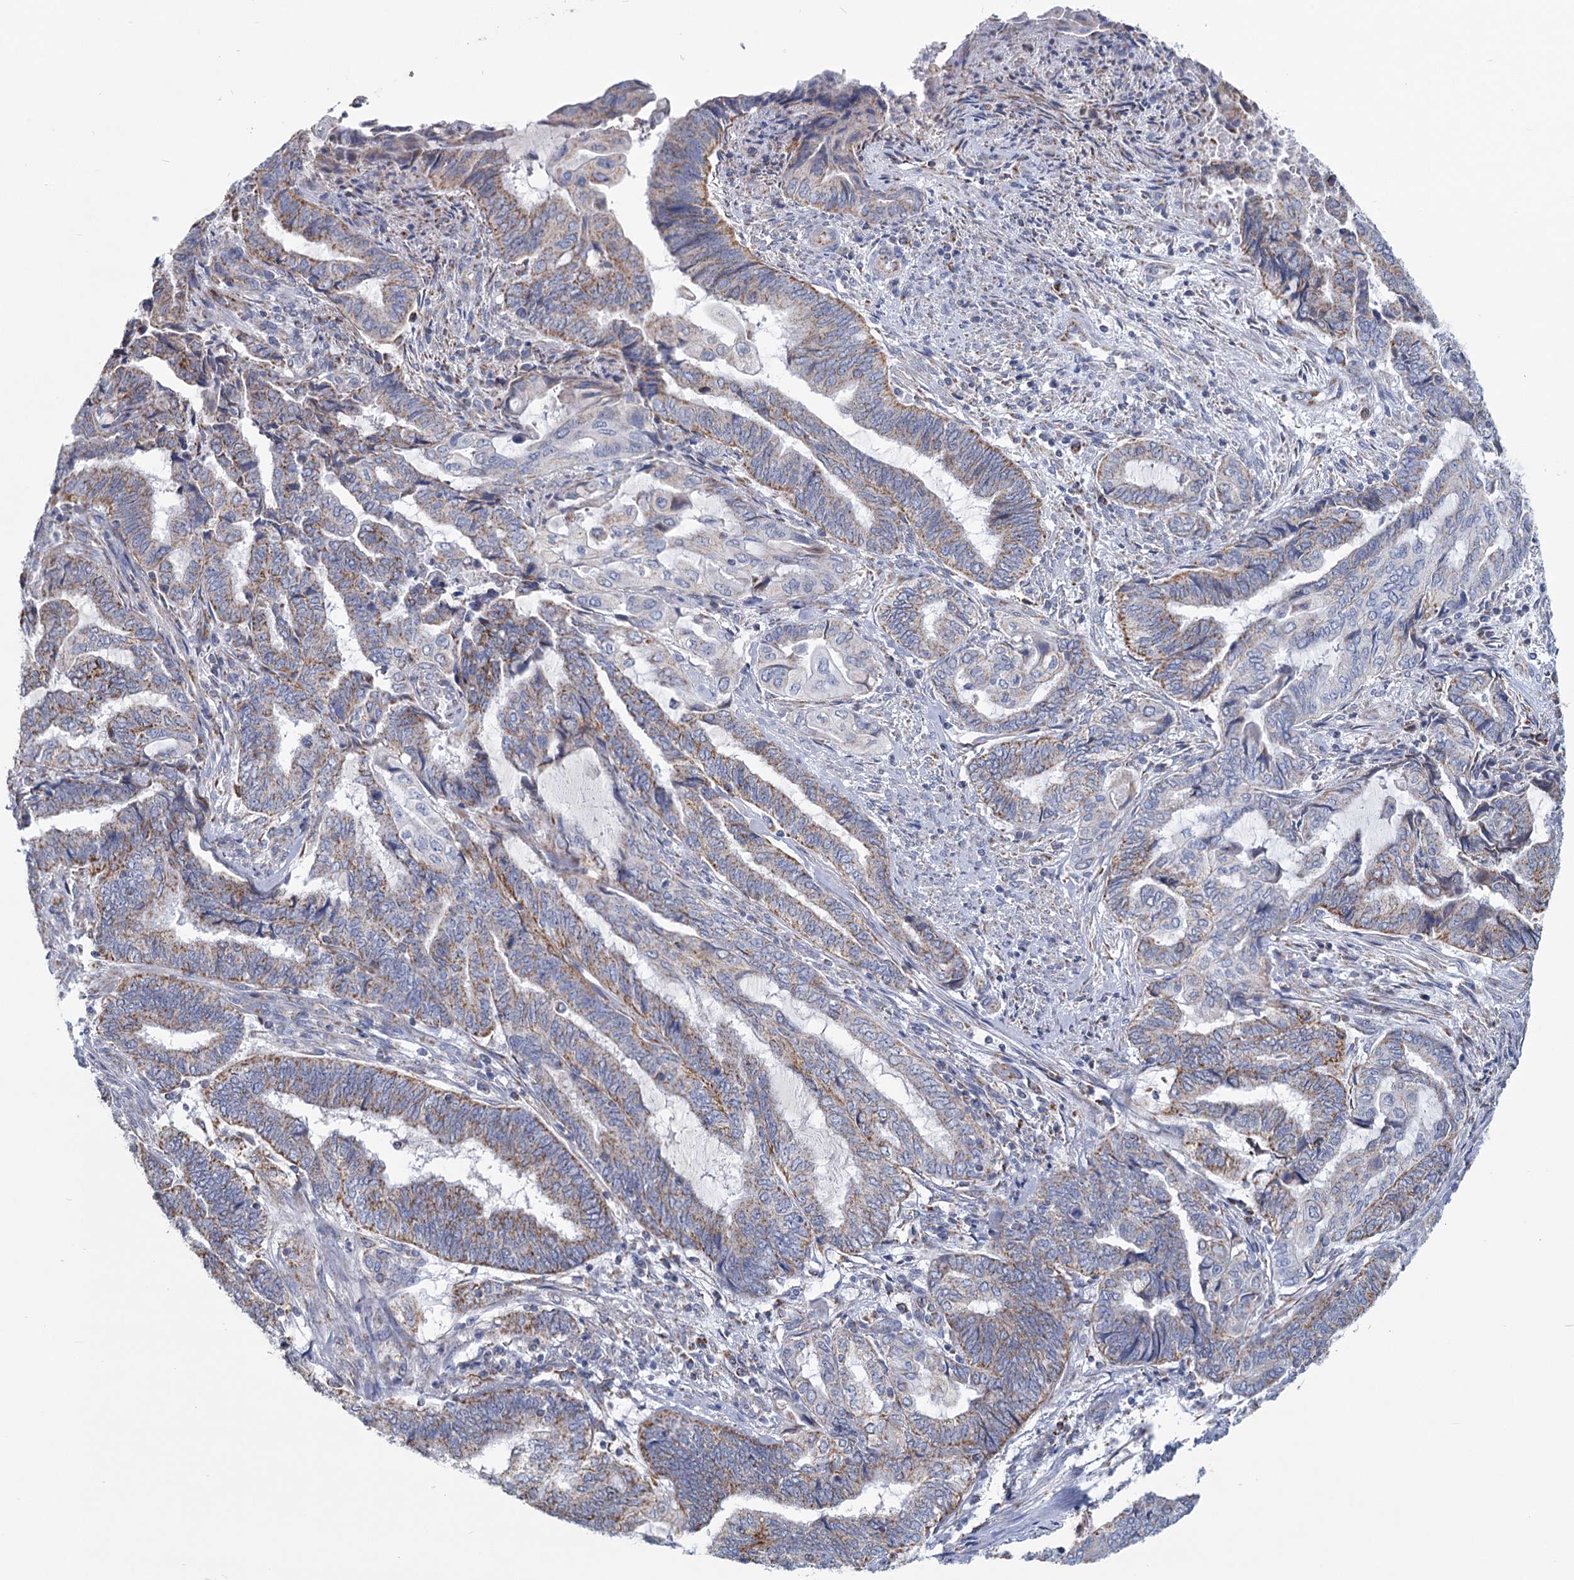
{"staining": {"intensity": "moderate", "quantity": "25%-75%", "location": "cytoplasmic/membranous"}, "tissue": "endometrial cancer", "cell_type": "Tumor cells", "image_type": "cancer", "snomed": [{"axis": "morphology", "description": "Adenocarcinoma, NOS"}, {"axis": "topography", "description": "Uterus"}, {"axis": "topography", "description": "Endometrium"}], "caption": "Protein staining of endometrial adenocarcinoma tissue exhibits moderate cytoplasmic/membranous expression in about 25%-75% of tumor cells.", "gene": "NDUFC2", "patient": {"sex": "female", "age": 70}}